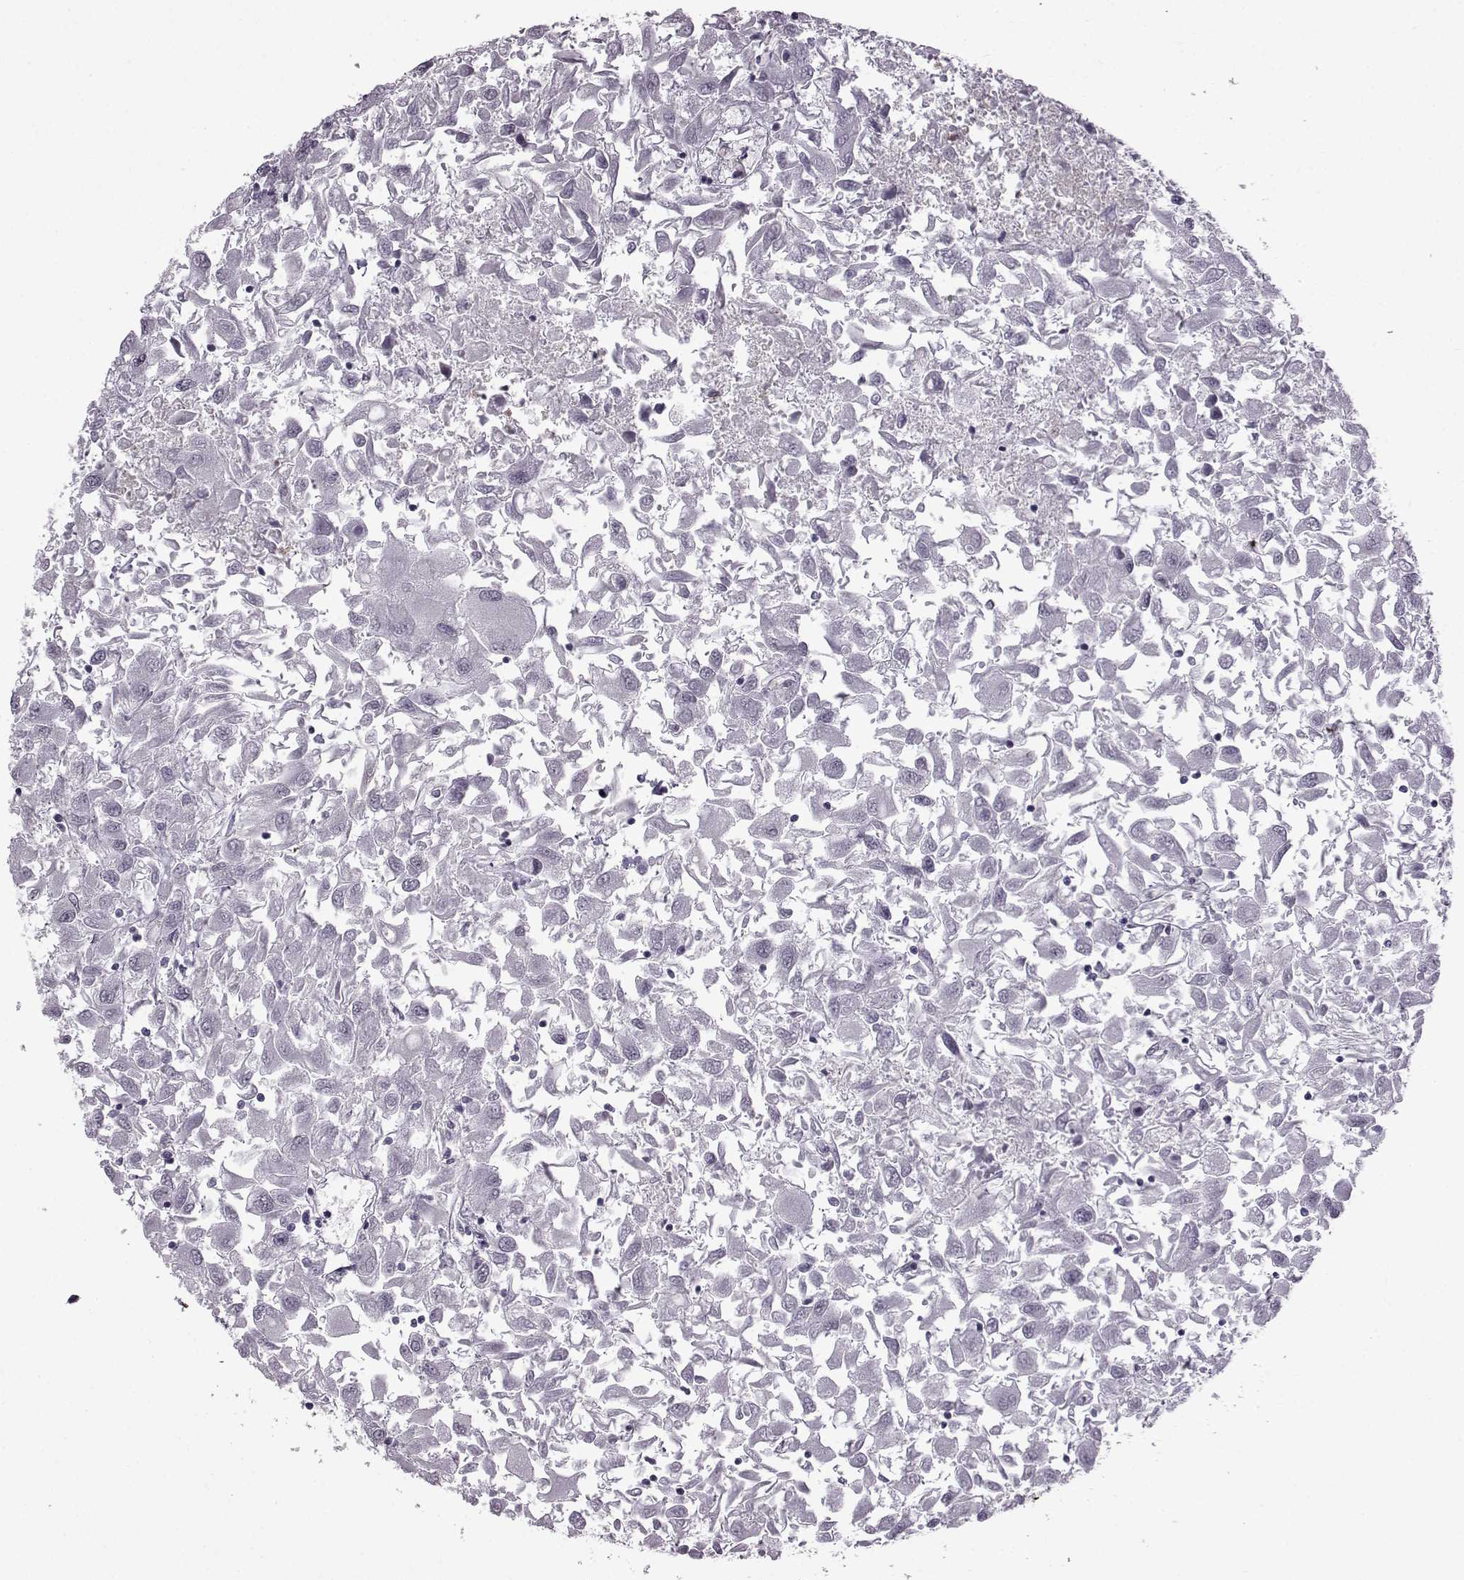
{"staining": {"intensity": "negative", "quantity": "none", "location": "none"}, "tissue": "renal cancer", "cell_type": "Tumor cells", "image_type": "cancer", "snomed": [{"axis": "morphology", "description": "Adenocarcinoma, NOS"}, {"axis": "topography", "description": "Kidney"}], "caption": "A photomicrograph of human renal cancer (adenocarcinoma) is negative for staining in tumor cells. (Brightfield microscopy of DAB IHC at high magnification).", "gene": "SLC28A2", "patient": {"sex": "female", "age": 76}}